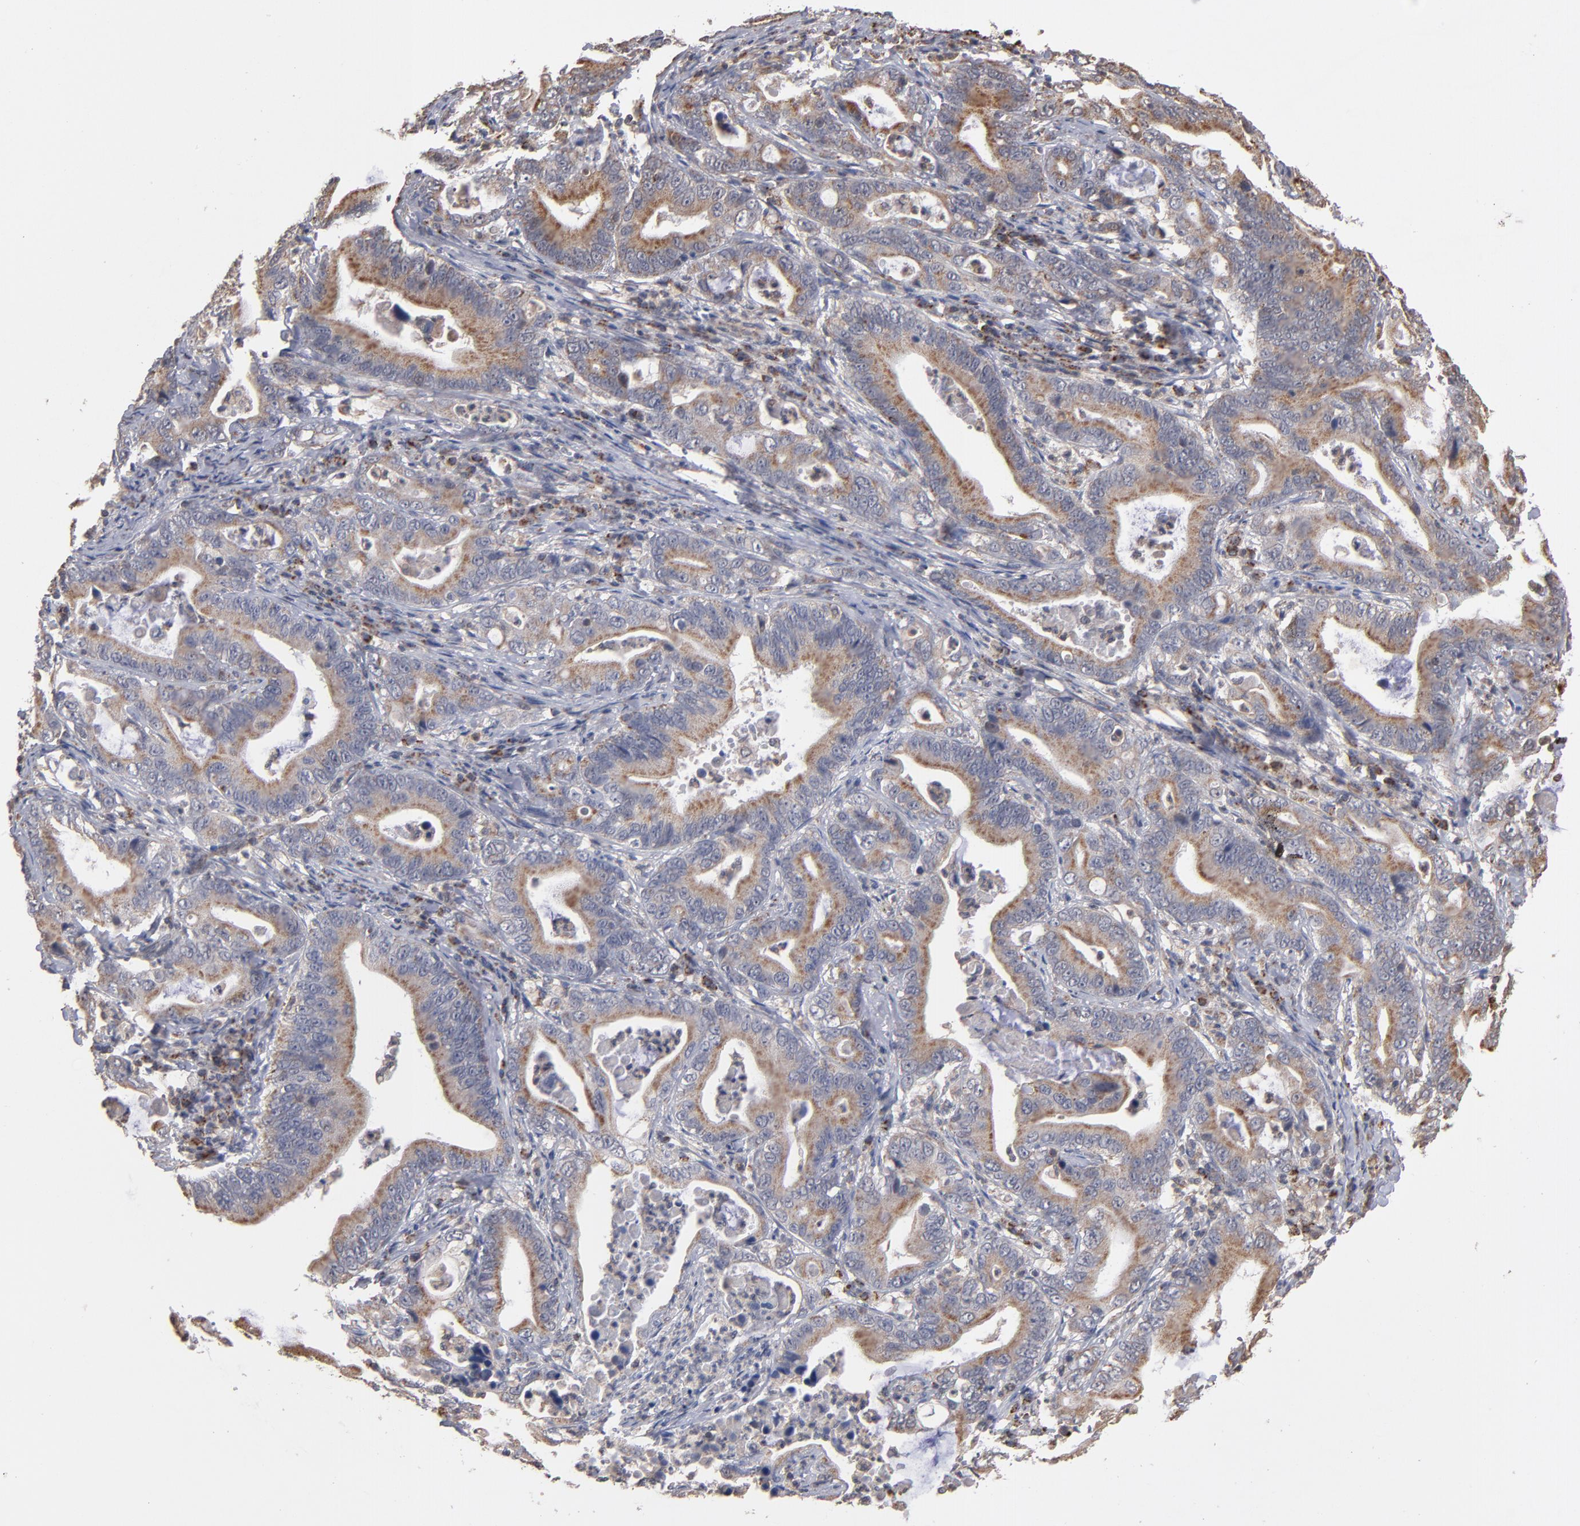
{"staining": {"intensity": "moderate", "quantity": ">75%", "location": "cytoplasmic/membranous"}, "tissue": "stomach cancer", "cell_type": "Tumor cells", "image_type": "cancer", "snomed": [{"axis": "morphology", "description": "Adenocarcinoma, NOS"}, {"axis": "topography", "description": "Stomach, upper"}], "caption": "Moderate cytoplasmic/membranous expression is seen in approximately >75% of tumor cells in stomach adenocarcinoma.", "gene": "MIPOL1", "patient": {"sex": "male", "age": 63}}